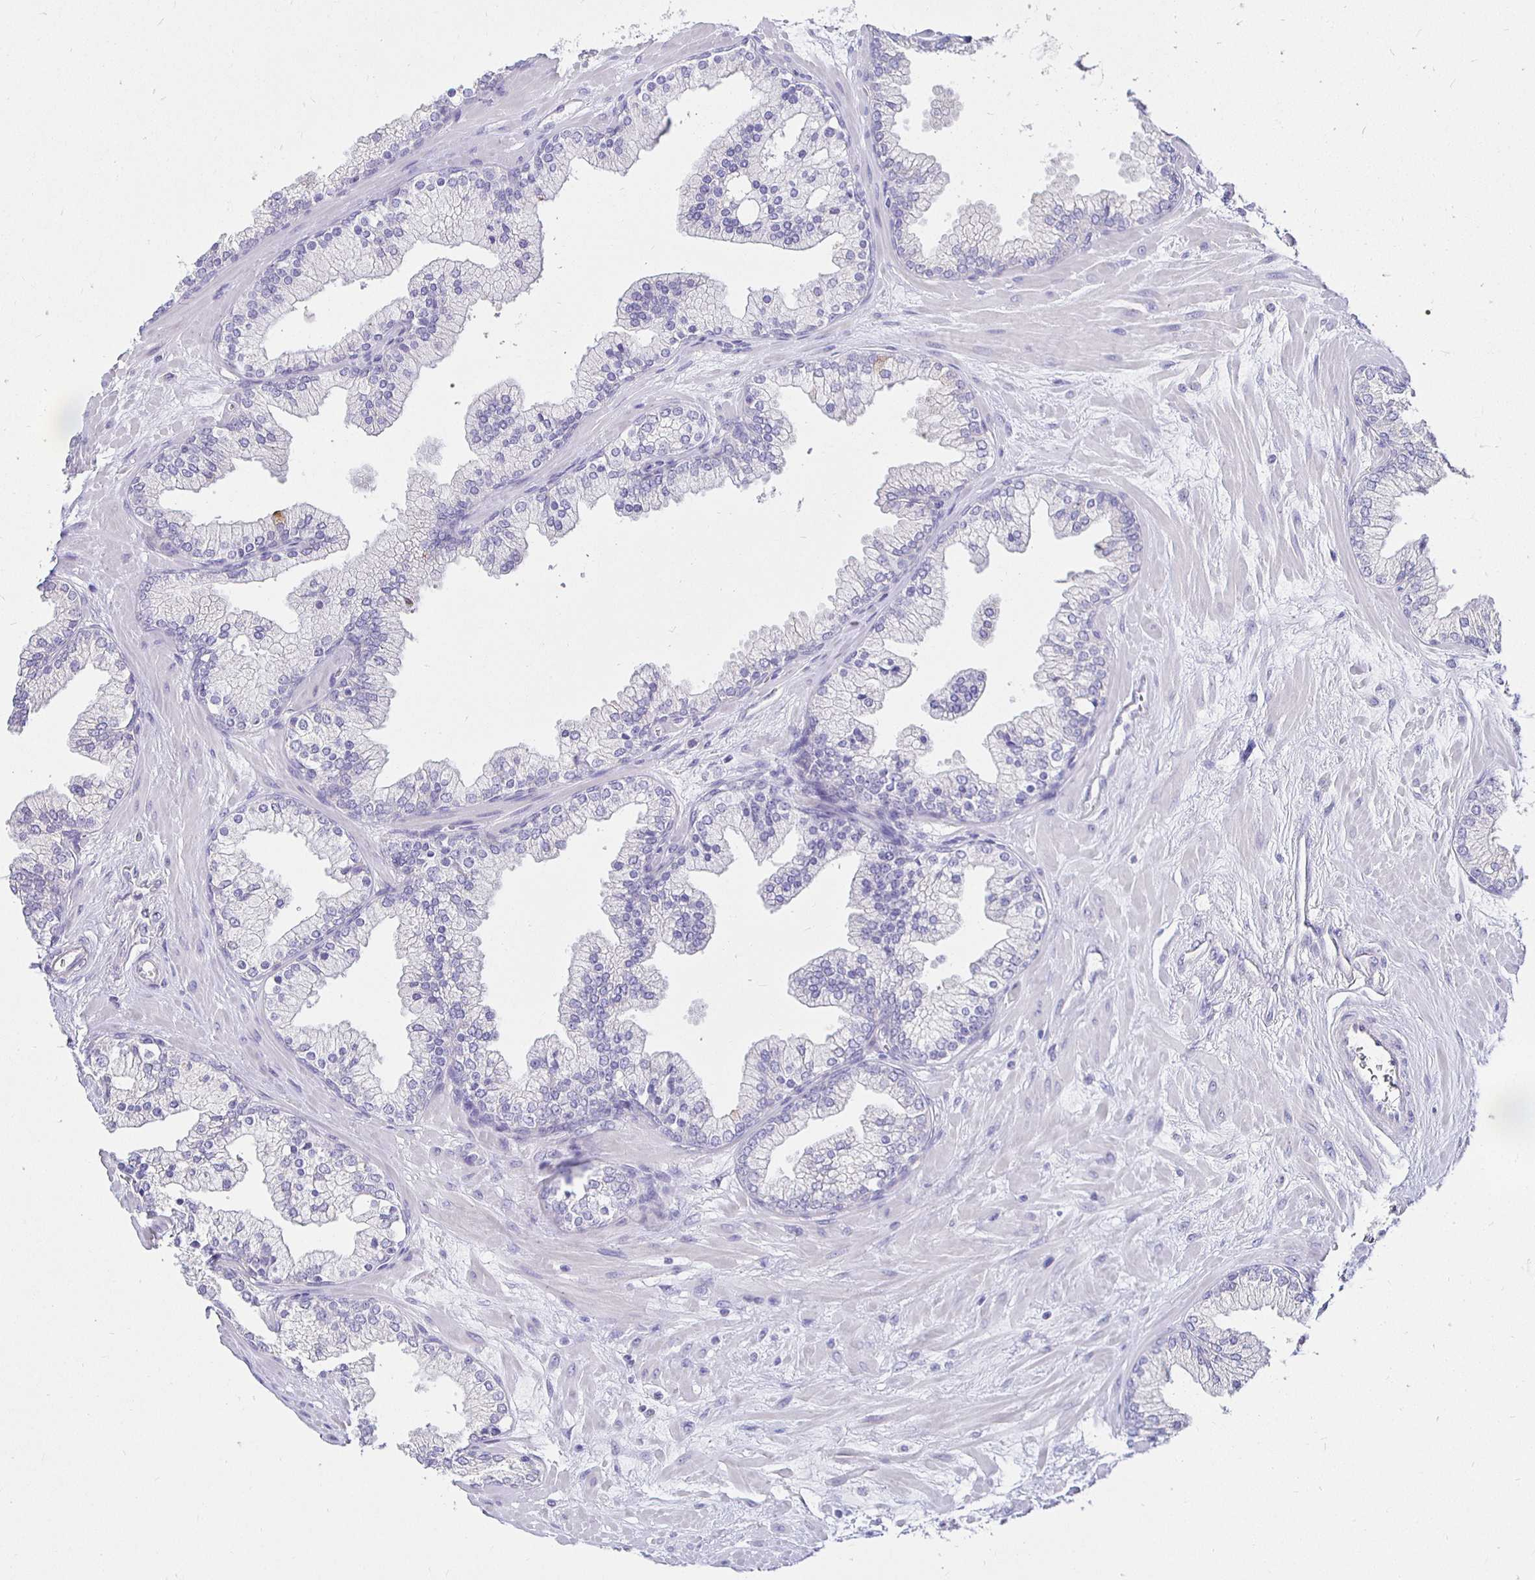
{"staining": {"intensity": "weak", "quantity": "25%-75%", "location": "cytoplasmic/membranous"}, "tissue": "prostate", "cell_type": "Glandular cells", "image_type": "normal", "snomed": [{"axis": "morphology", "description": "Normal tissue, NOS"}, {"axis": "topography", "description": "Prostate"}, {"axis": "topography", "description": "Peripheral nerve tissue"}], "caption": "Protein staining of unremarkable prostate demonstrates weak cytoplasmic/membranous positivity in approximately 25%-75% of glandular cells. (DAB IHC with brightfield microscopy, high magnification).", "gene": "UMOD", "patient": {"sex": "male", "age": 61}}